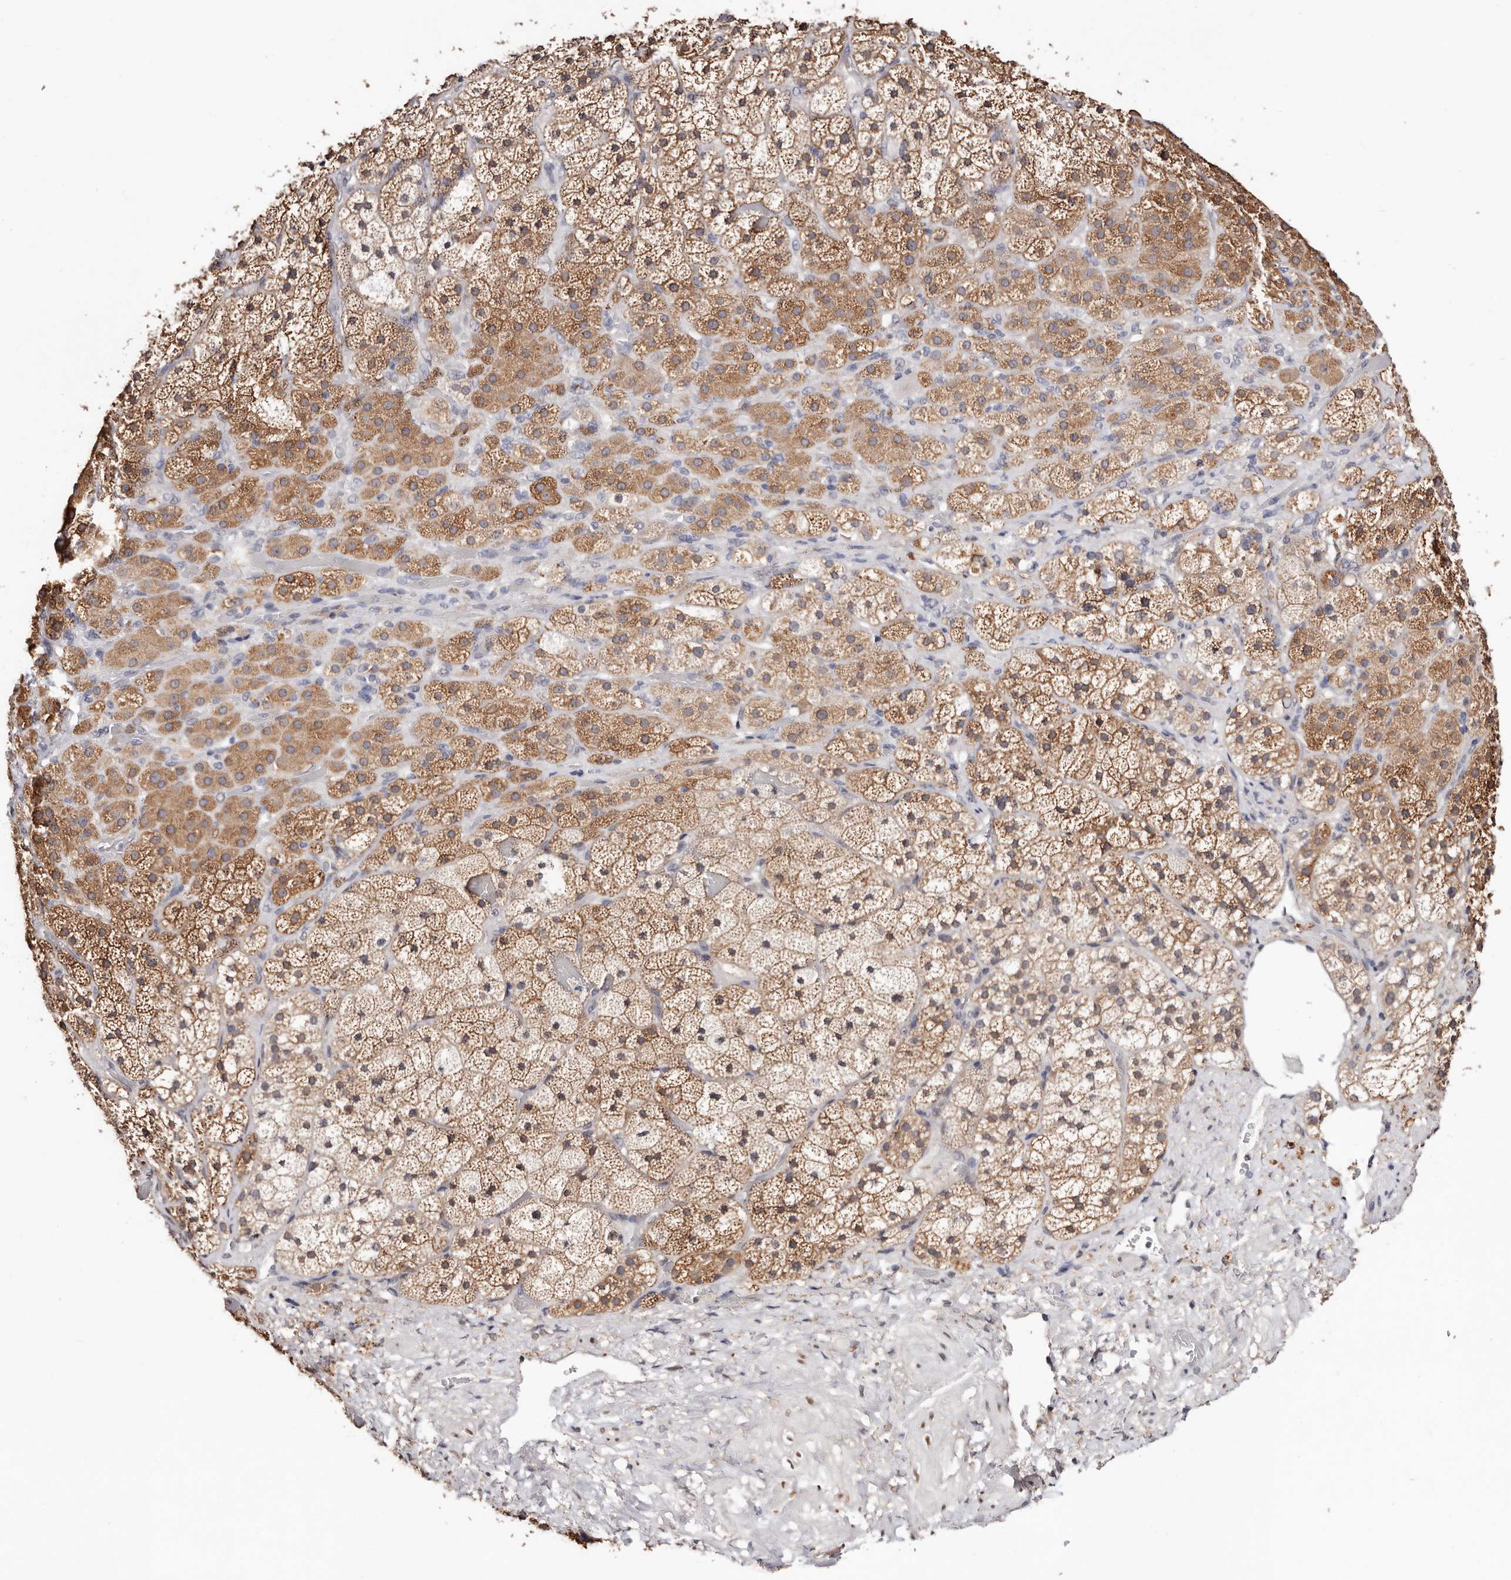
{"staining": {"intensity": "moderate", "quantity": ">75%", "location": "cytoplasmic/membranous"}, "tissue": "adrenal gland", "cell_type": "Glandular cells", "image_type": "normal", "snomed": [{"axis": "morphology", "description": "Normal tissue, NOS"}, {"axis": "topography", "description": "Adrenal gland"}], "caption": "An immunohistochemistry (IHC) image of normal tissue is shown. Protein staining in brown shows moderate cytoplasmic/membranous positivity in adrenal gland within glandular cells.", "gene": "TYW3", "patient": {"sex": "male", "age": 57}}